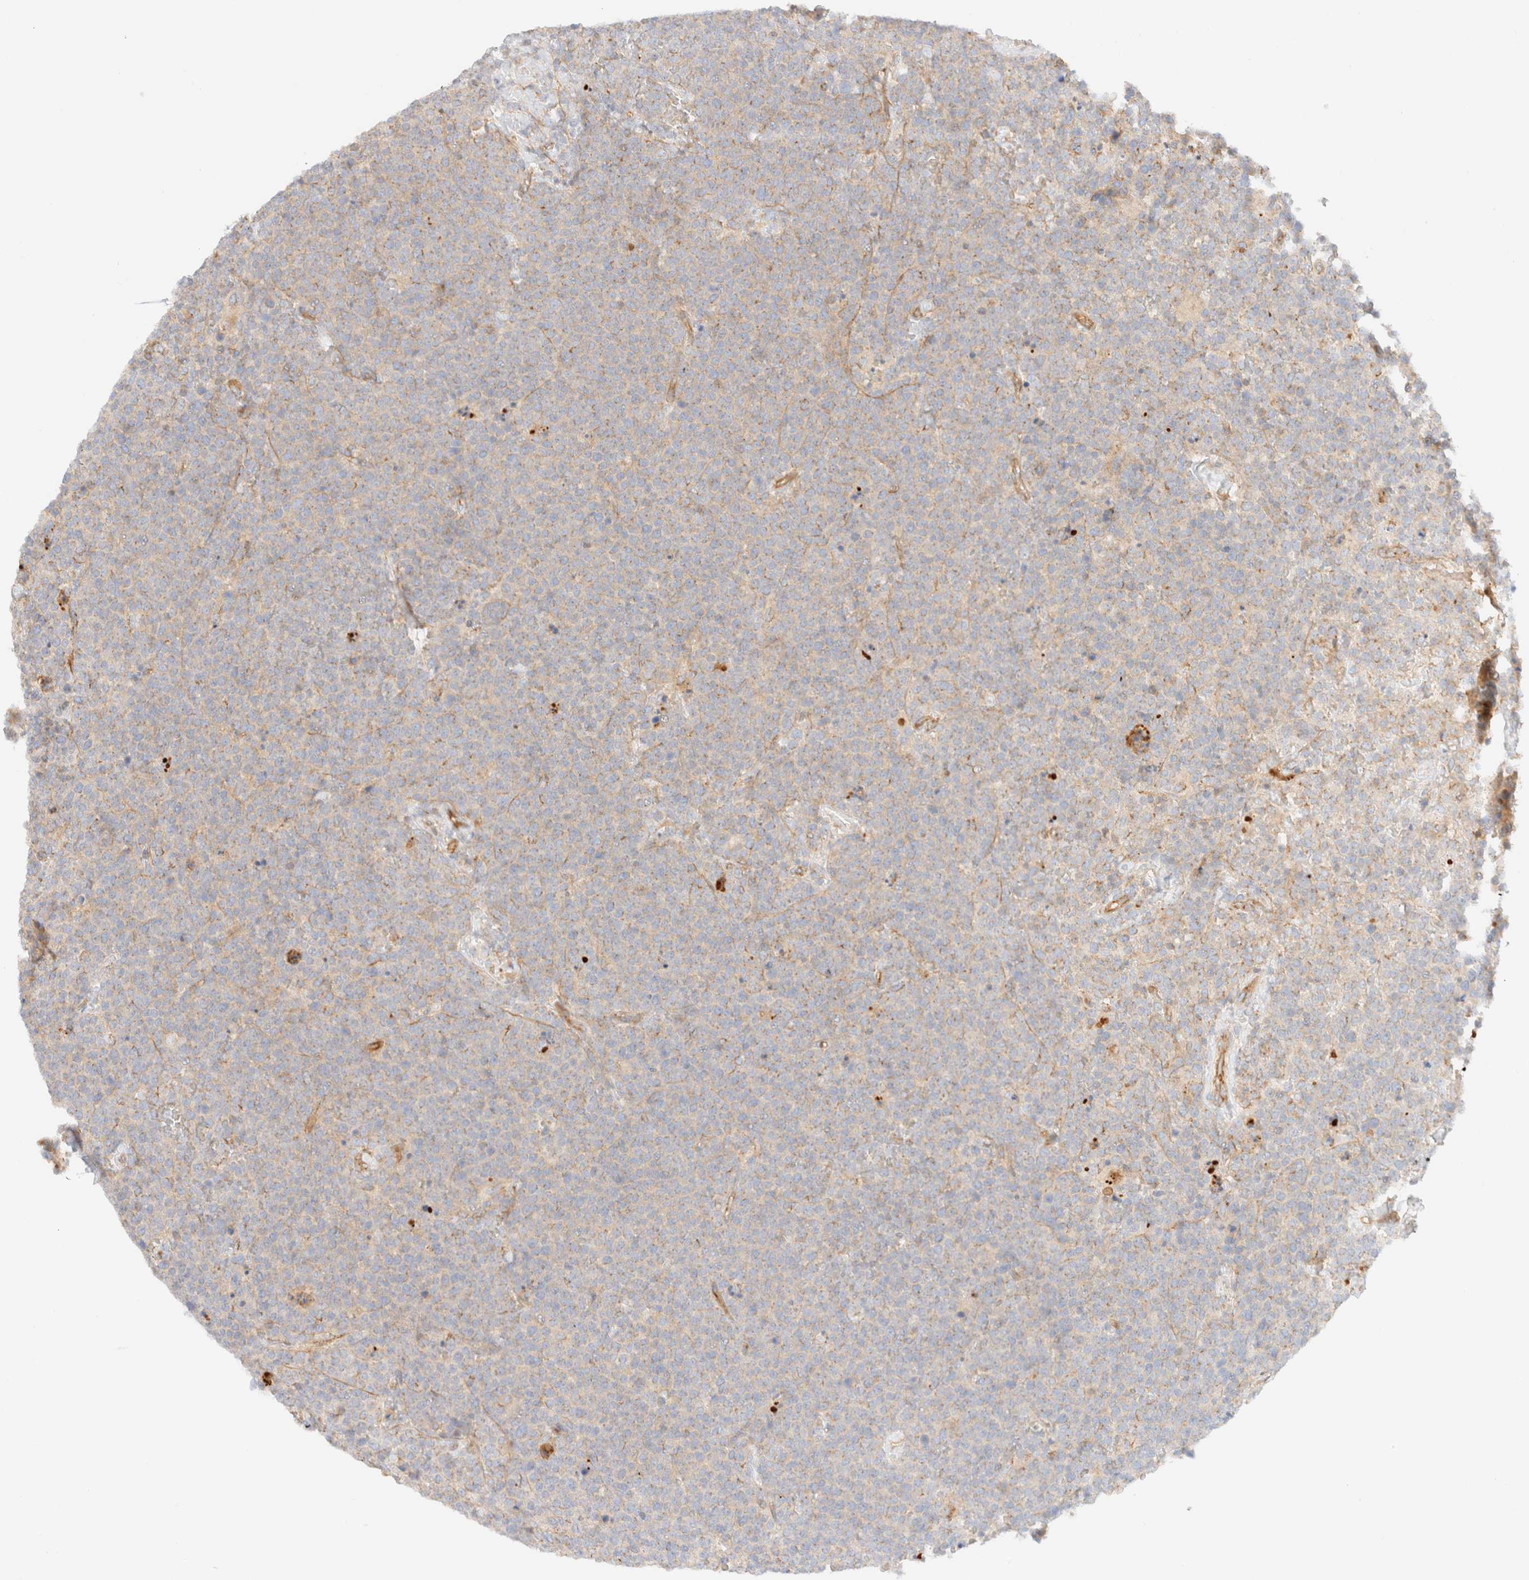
{"staining": {"intensity": "weak", "quantity": "<25%", "location": "cytoplasmic/membranous"}, "tissue": "lymphoma", "cell_type": "Tumor cells", "image_type": "cancer", "snomed": [{"axis": "morphology", "description": "Malignant lymphoma, non-Hodgkin's type, High grade"}, {"axis": "topography", "description": "Lymph node"}], "caption": "The photomicrograph demonstrates no significant expression in tumor cells of high-grade malignant lymphoma, non-Hodgkin's type.", "gene": "MYO10", "patient": {"sex": "male", "age": 61}}